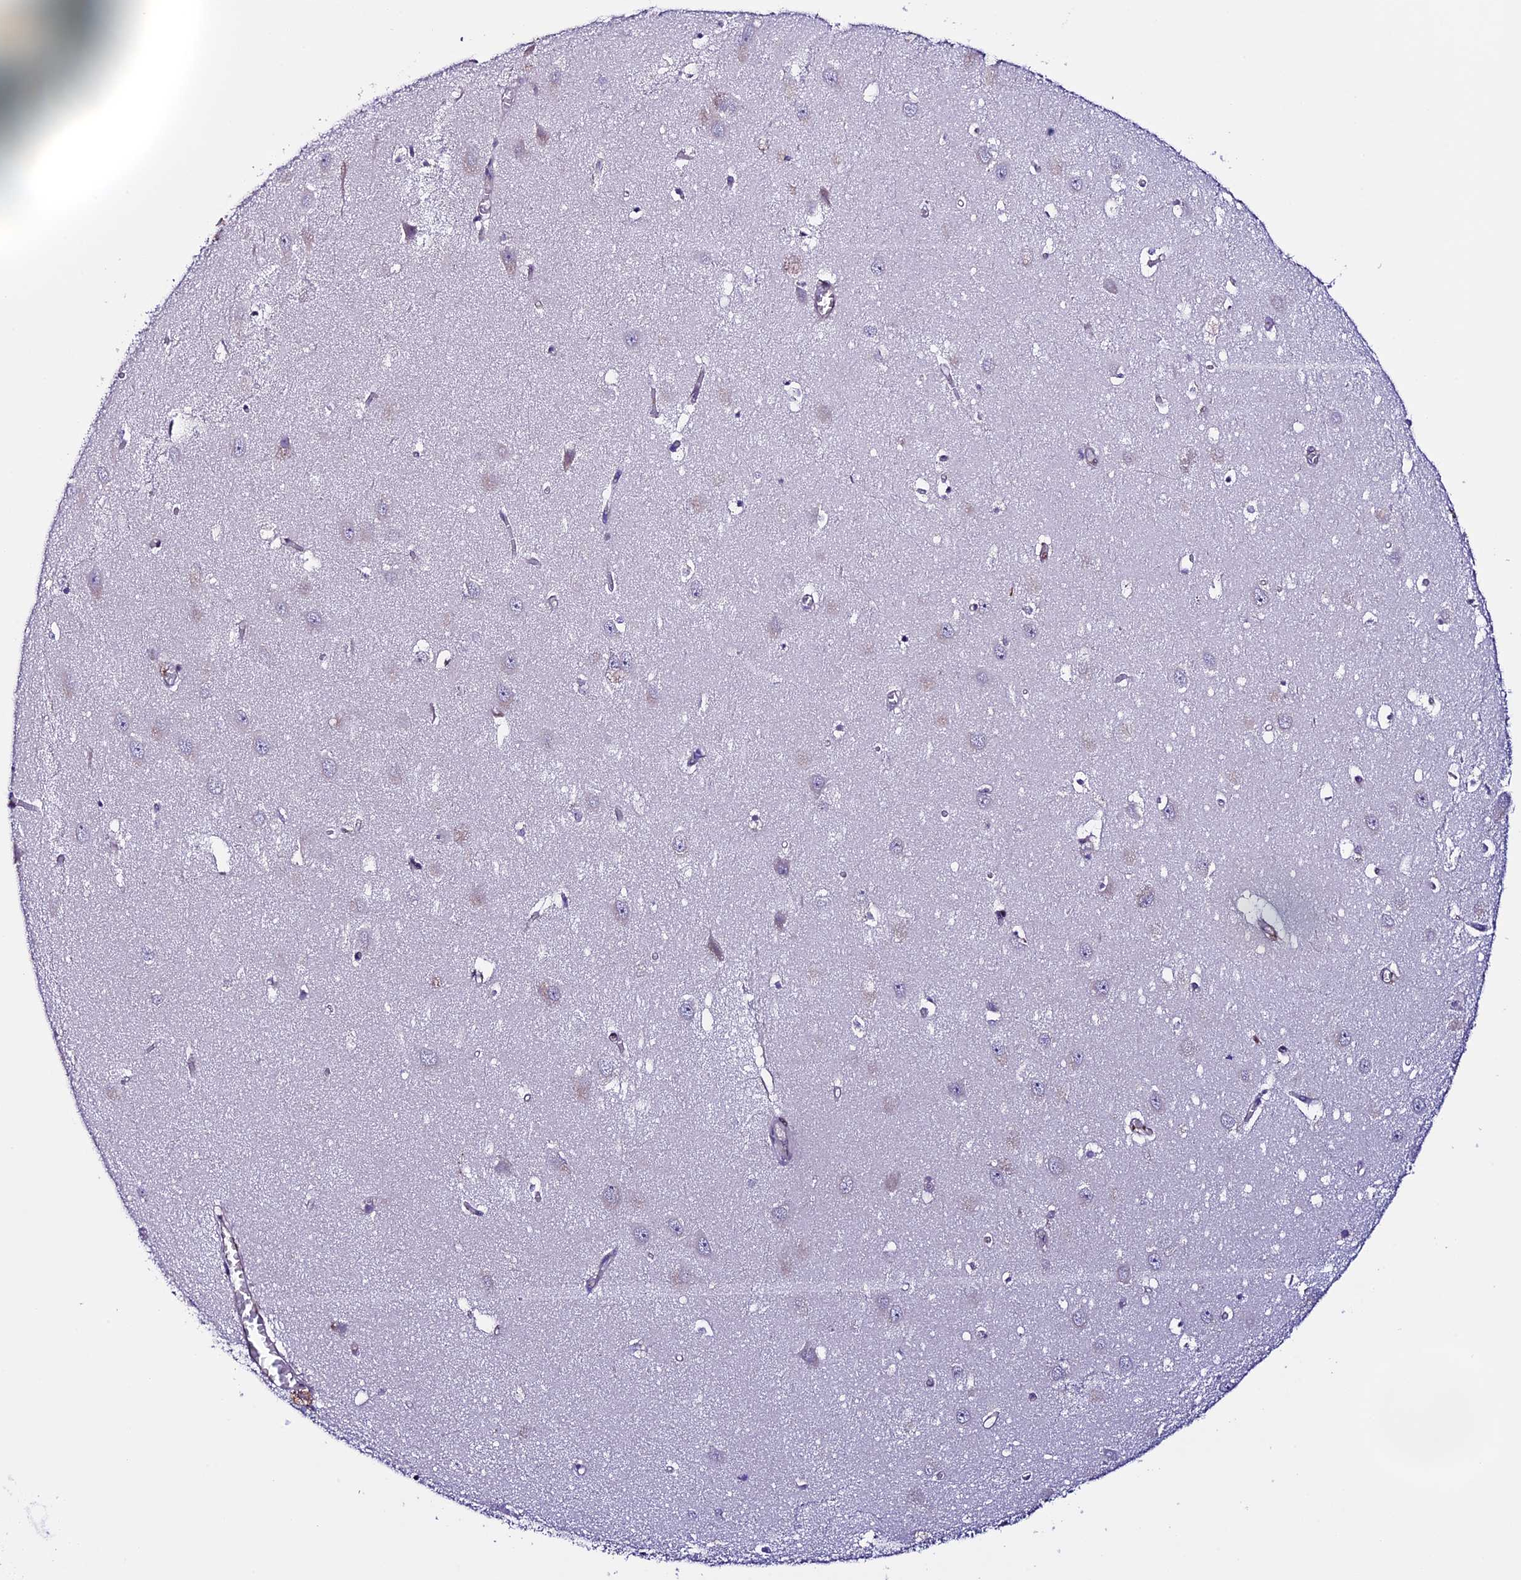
{"staining": {"intensity": "negative", "quantity": "none", "location": "none"}, "tissue": "hippocampus", "cell_type": "Glial cells", "image_type": "normal", "snomed": [{"axis": "morphology", "description": "Normal tissue, NOS"}, {"axis": "topography", "description": "Hippocampus"}], "caption": "Protein analysis of normal hippocampus exhibits no significant expression in glial cells.", "gene": "TMEM171", "patient": {"sex": "female", "age": 64}}